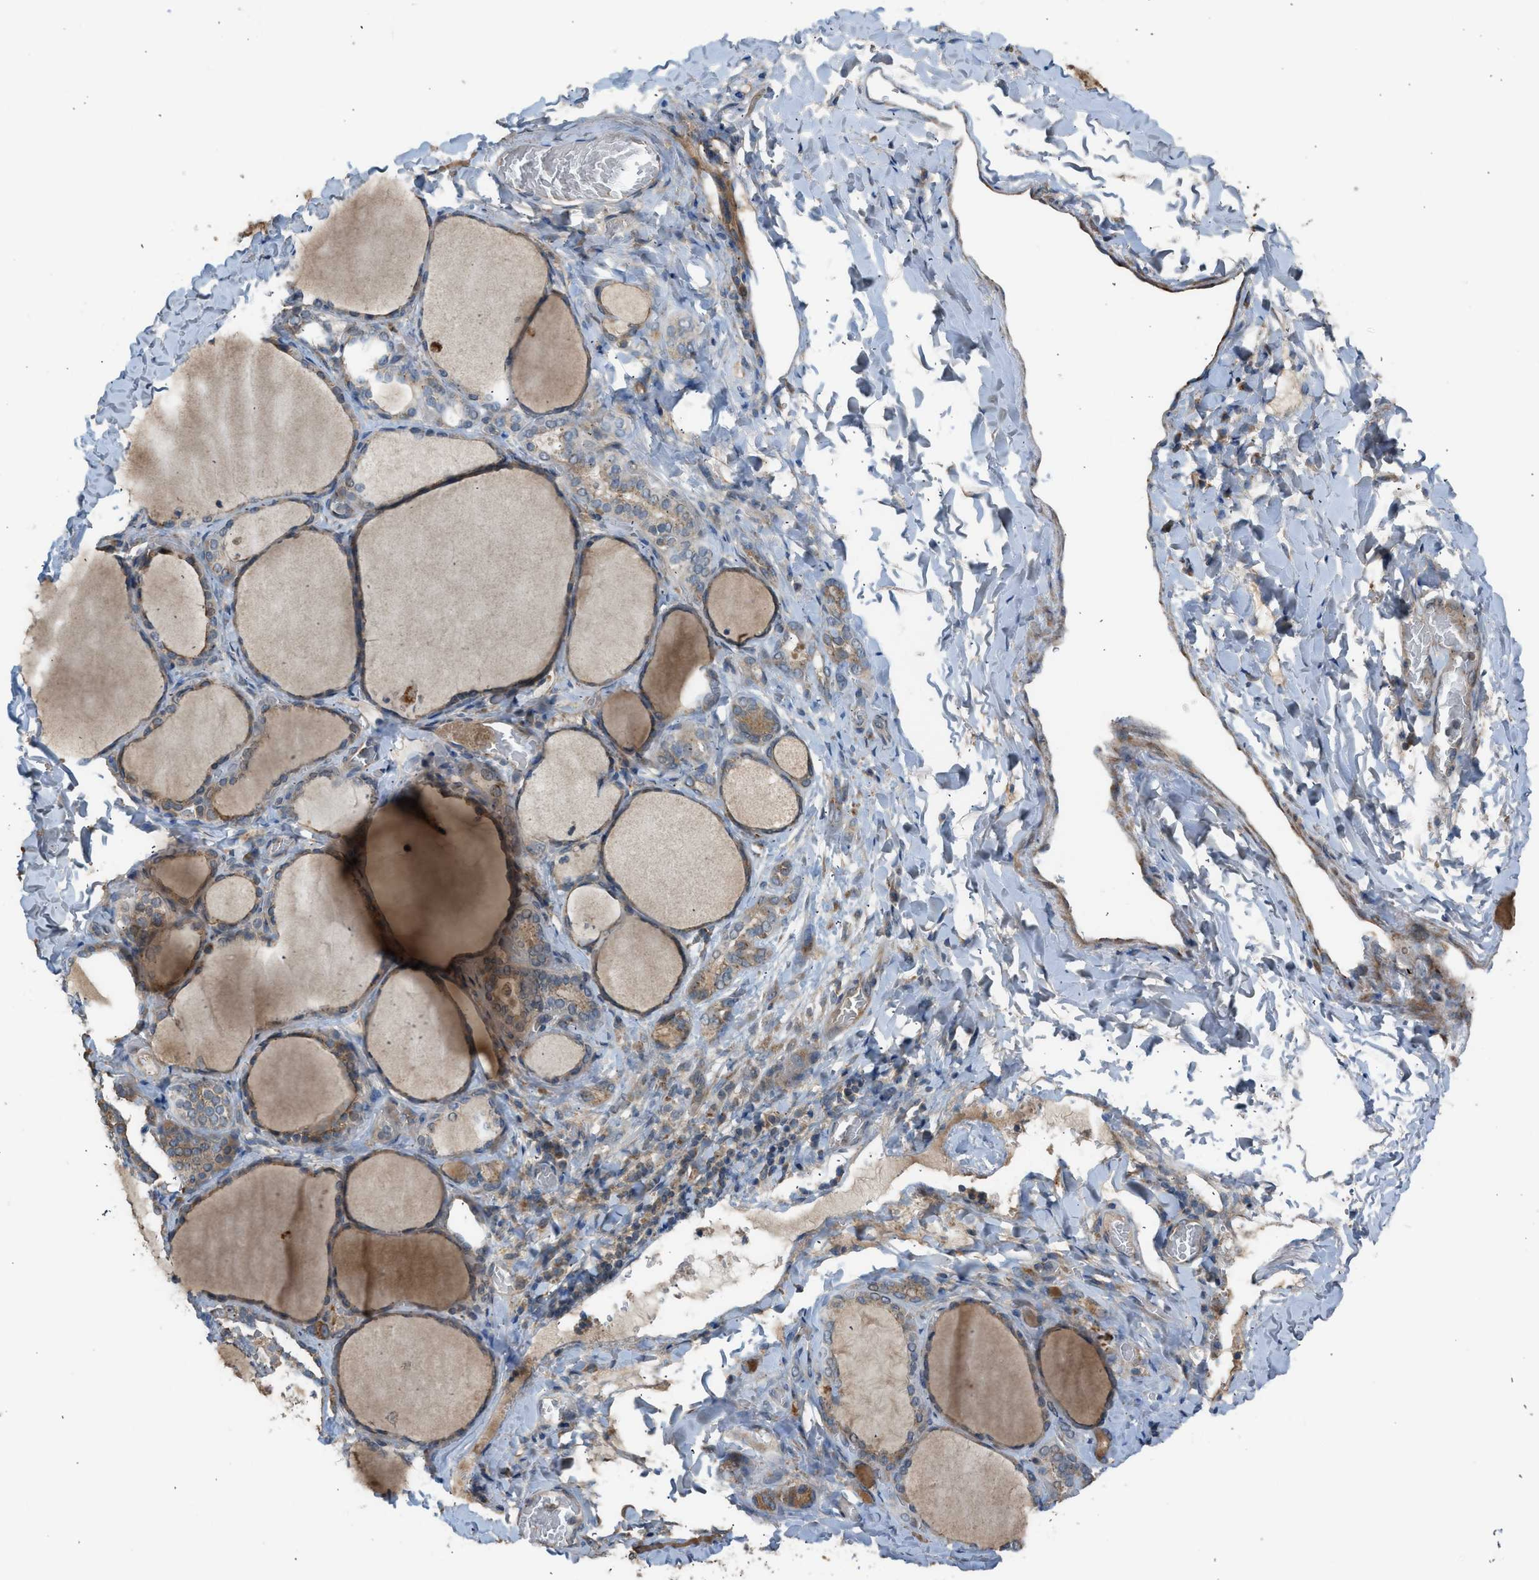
{"staining": {"intensity": "moderate", "quantity": ">75%", "location": "cytoplasmic/membranous"}, "tissue": "thyroid gland", "cell_type": "Glandular cells", "image_type": "normal", "snomed": [{"axis": "morphology", "description": "Normal tissue, NOS"}, {"axis": "morphology", "description": "Papillary adenocarcinoma, NOS"}, {"axis": "topography", "description": "Thyroid gland"}], "caption": "Moderate cytoplasmic/membranous staining is present in approximately >75% of glandular cells in normal thyroid gland. (DAB = brown stain, brightfield microscopy at high magnification).", "gene": "STARD3", "patient": {"sex": "female", "age": 30}}